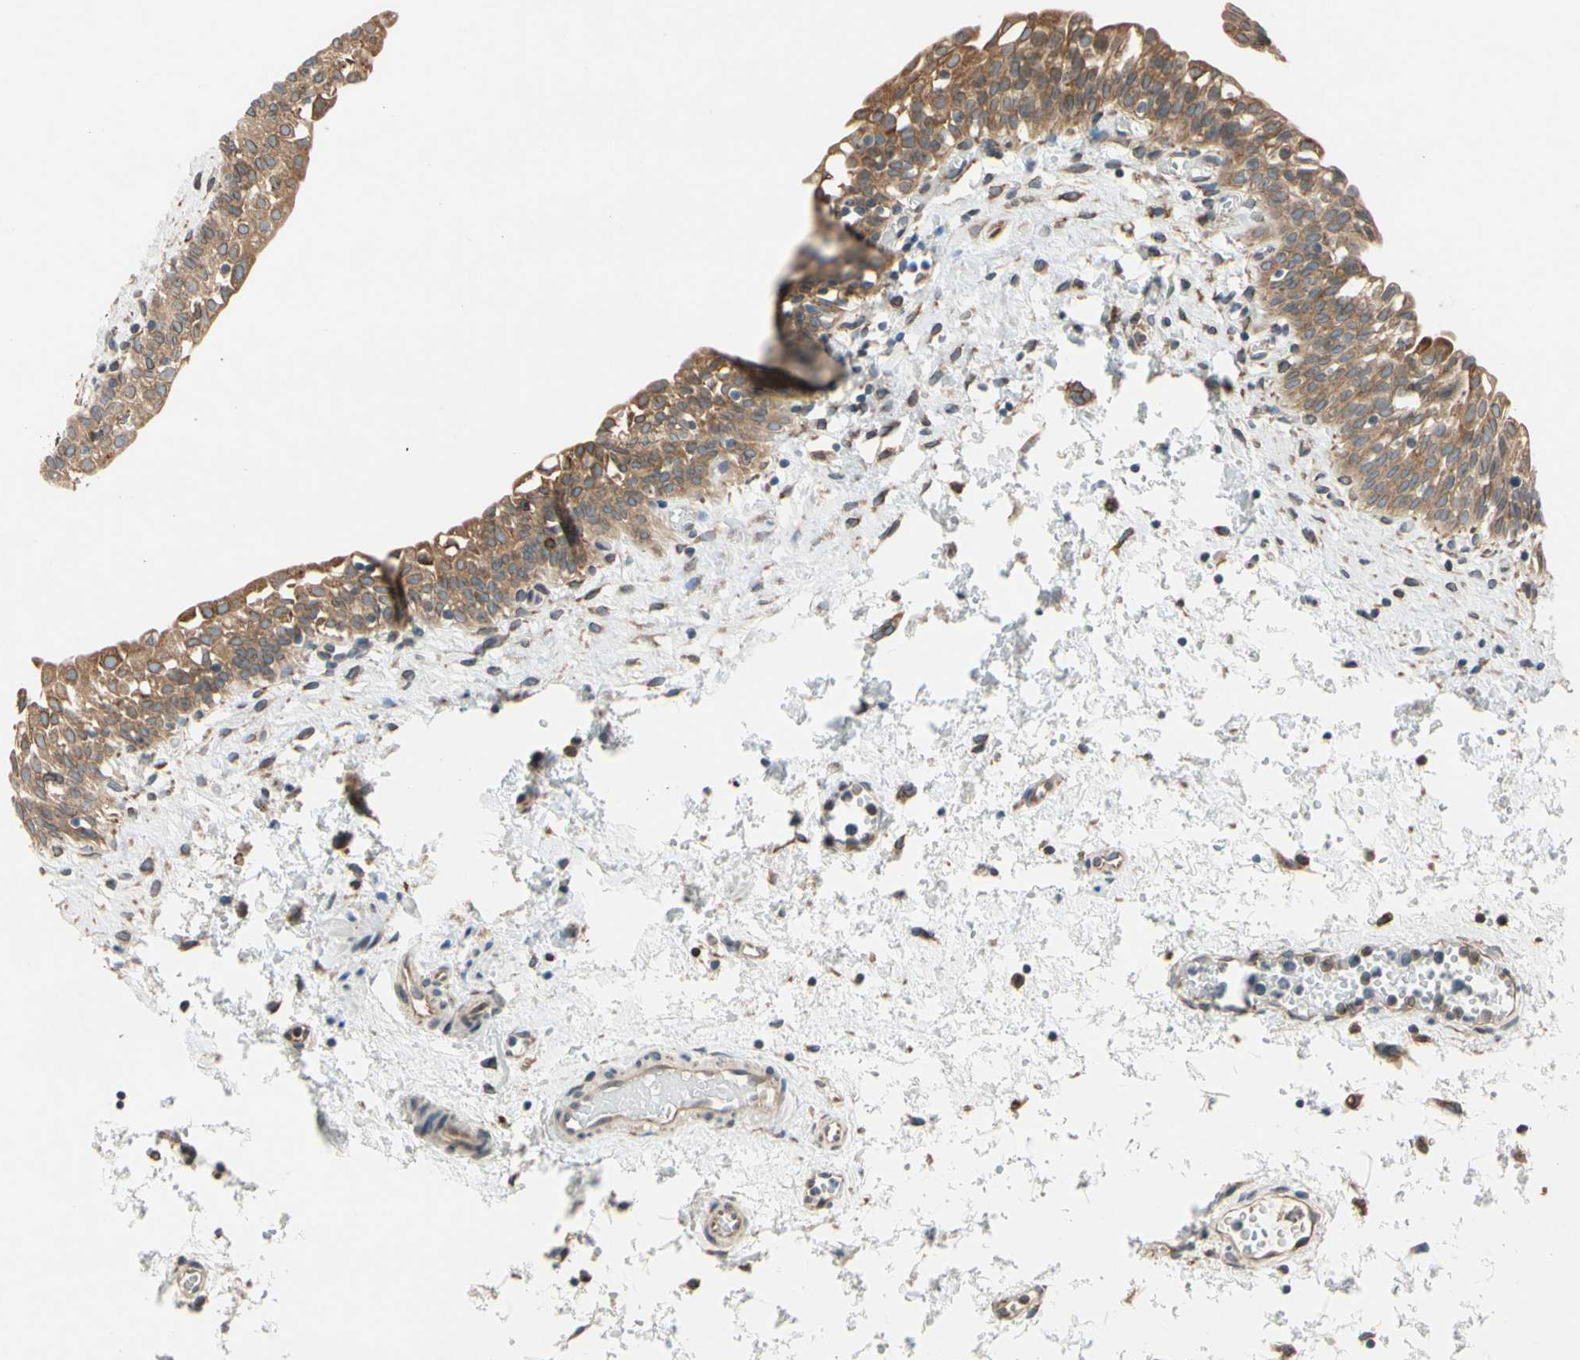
{"staining": {"intensity": "strong", "quantity": ">75%", "location": "cytoplasmic/membranous"}, "tissue": "urinary bladder", "cell_type": "Urothelial cells", "image_type": "normal", "snomed": [{"axis": "morphology", "description": "Normal tissue, NOS"}, {"axis": "topography", "description": "Urinary bladder"}], "caption": "Immunohistochemical staining of unremarkable urinary bladder shows >75% levels of strong cytoplasmic/membranous protein positivity in about >75% of urothelial cells. The staining was performed using DAB (3,3'-diaminobenzidine), with brown indicating positive protein expression. Nuclei are stained blue with hematoxylin.", "gene": "RPN2", "patient": {"sex": "male", "age": 55}}